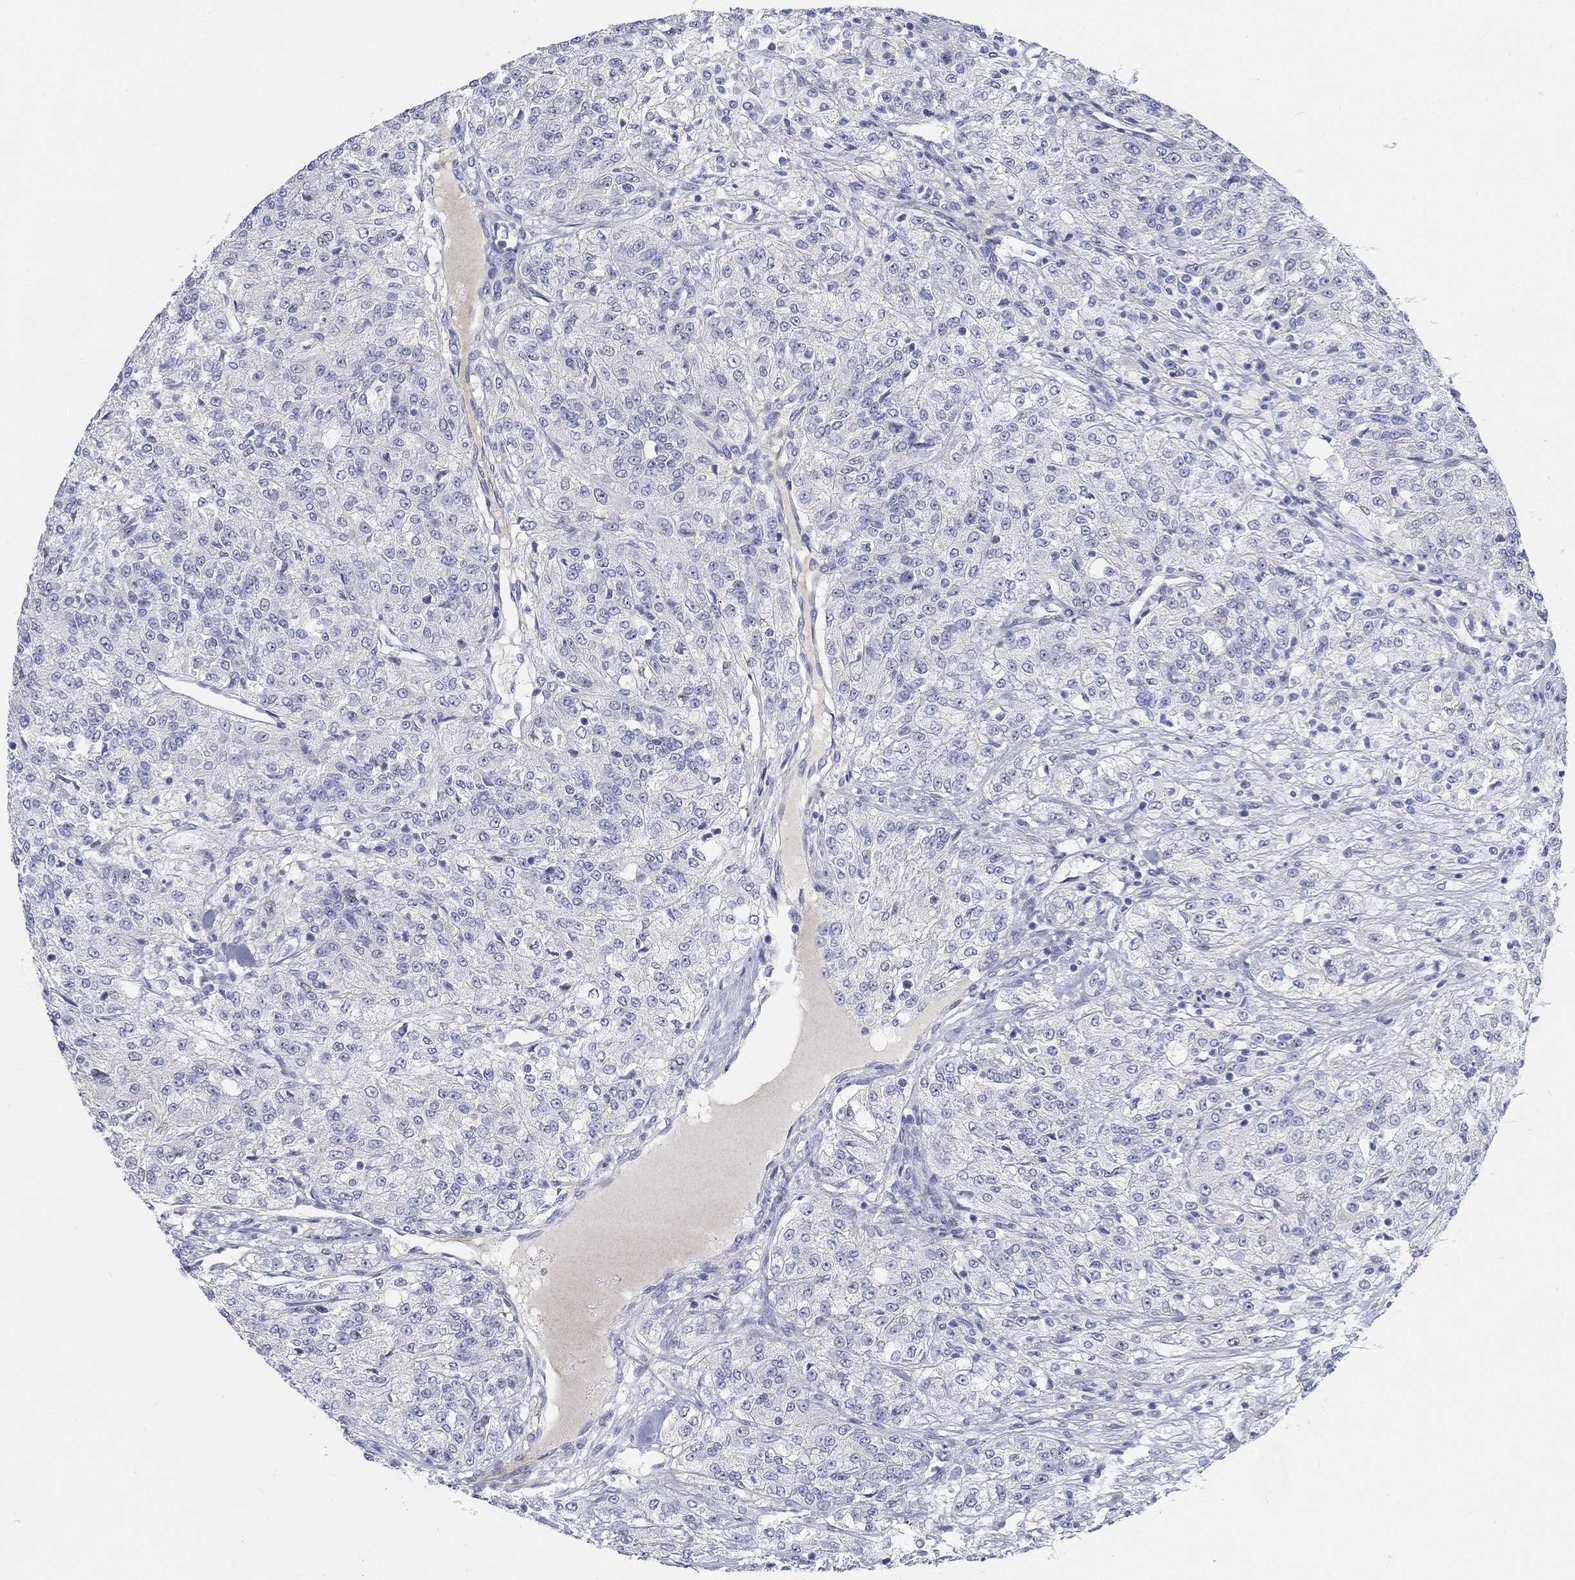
{"staining": {"intensity": "negative", "quantity": "none", "location": "none"}, "tissue": "renal cancer", "cell_type": "Tumor cells", "image_type": "cancer", "snomed": [{"axis": "morphology", "description": "Adenocarcinoma, NOS"}, {"axis": "topography", "description": "Kidney"}], "caption": "There is no significant expression in tumor cells of adenocarcinoma (renal).", "gene": "SNTG2", "patient": {"sex": "female", "age": 63}}